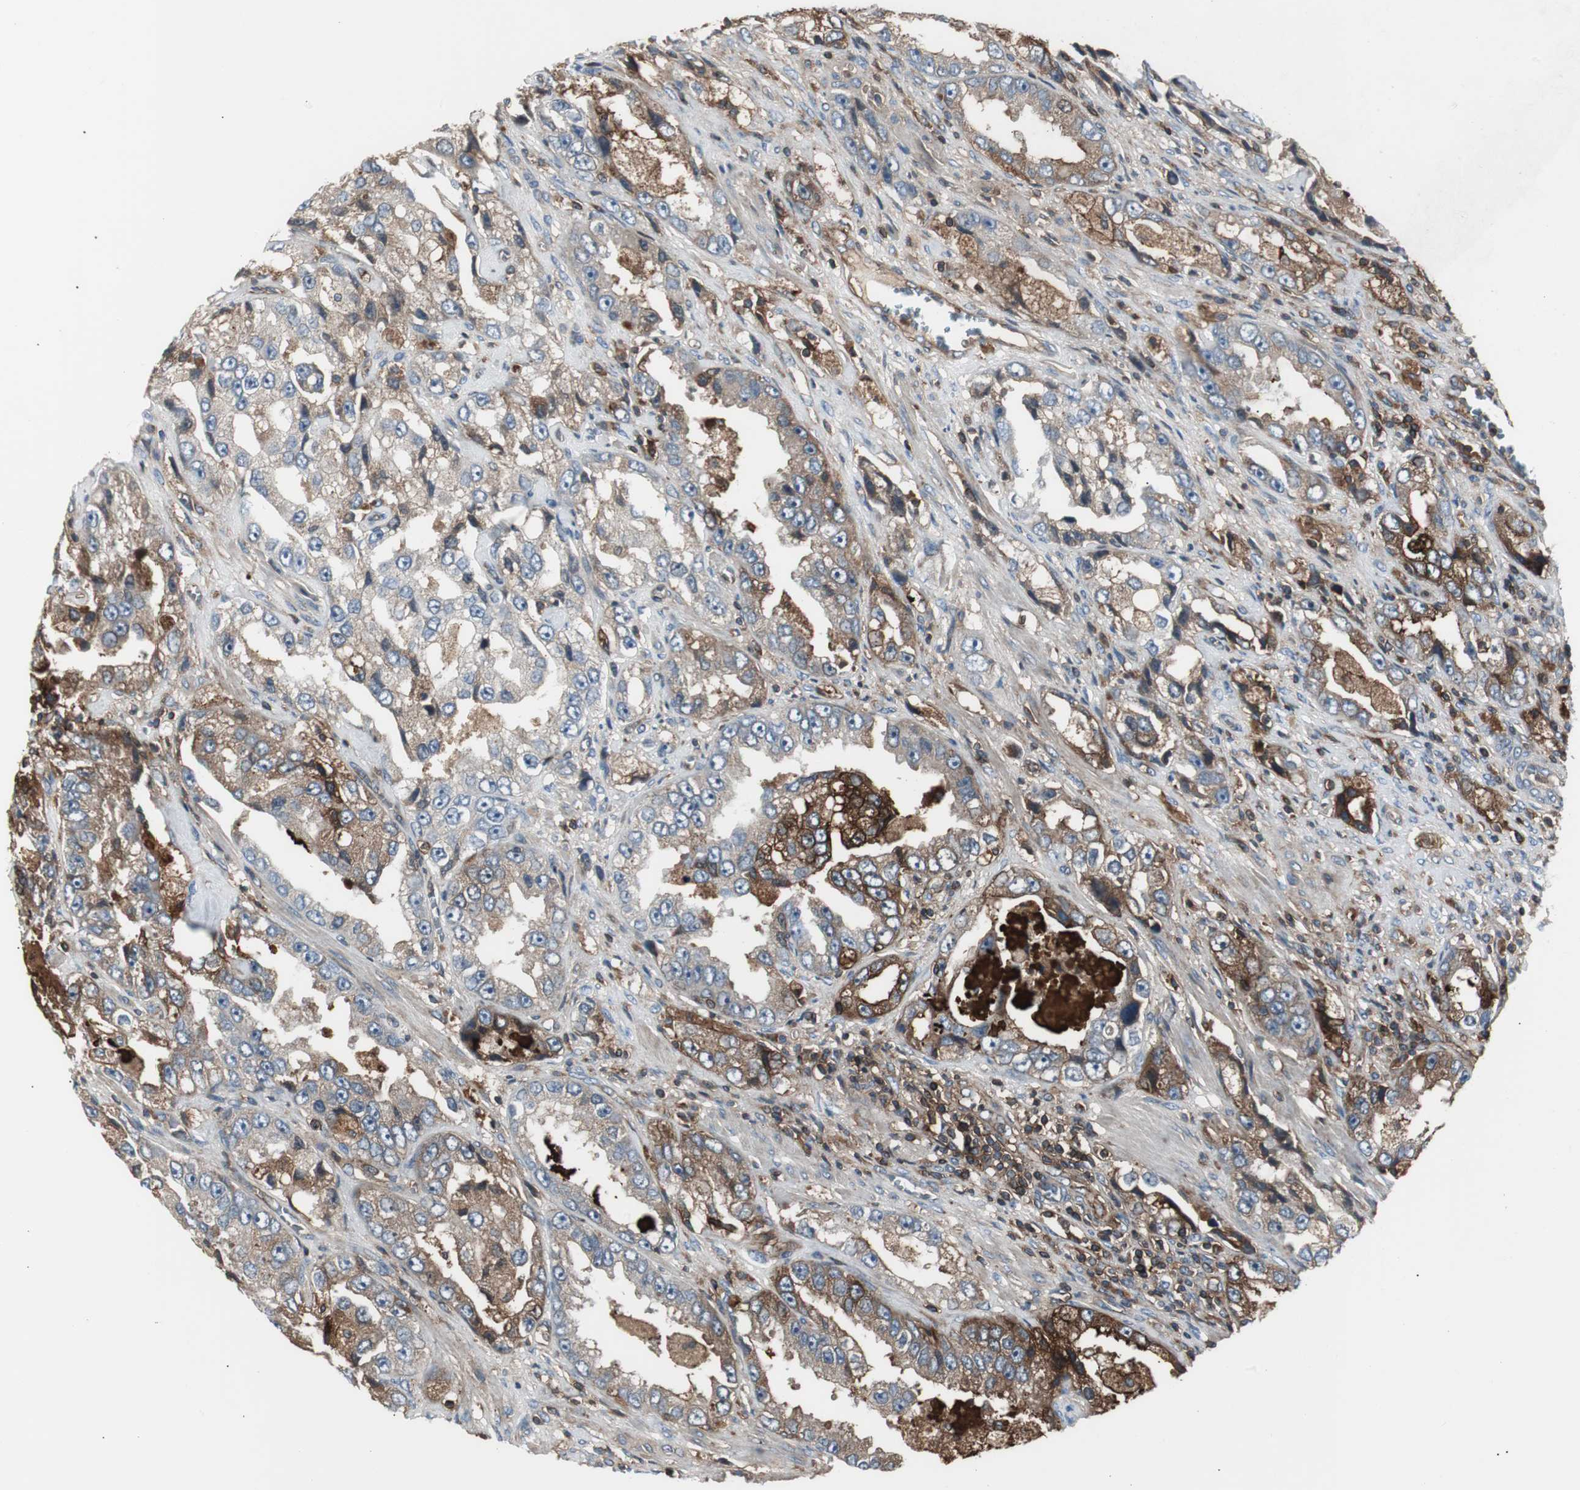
{"staining": {"intensity": "strong", "quantity": "25%-75%", "location": "cytoplasmic/membranous"}, "tissue": "prostate cancer", "cell_type": "Tumor cells", "image_type": "cancer", "snomed": [{"axis": "morphology", "description": "Adenocarcinoma, High grade"}, {"axis": "topography", "description": "Prostate"}], "caption": "Immunohistochemistry (IHC) image of neoplastic tissue: human prostate cancer (high-grade adenocarcinoma) stained using IHC reveals high levels of strong protein expression localized specifically in the cytoplasmic/membranous of tumor cells, appearing as a cytoplasmic/membranous brown color.", "gene": "B2M", "patient": {"sex": "male", "age": 63}}